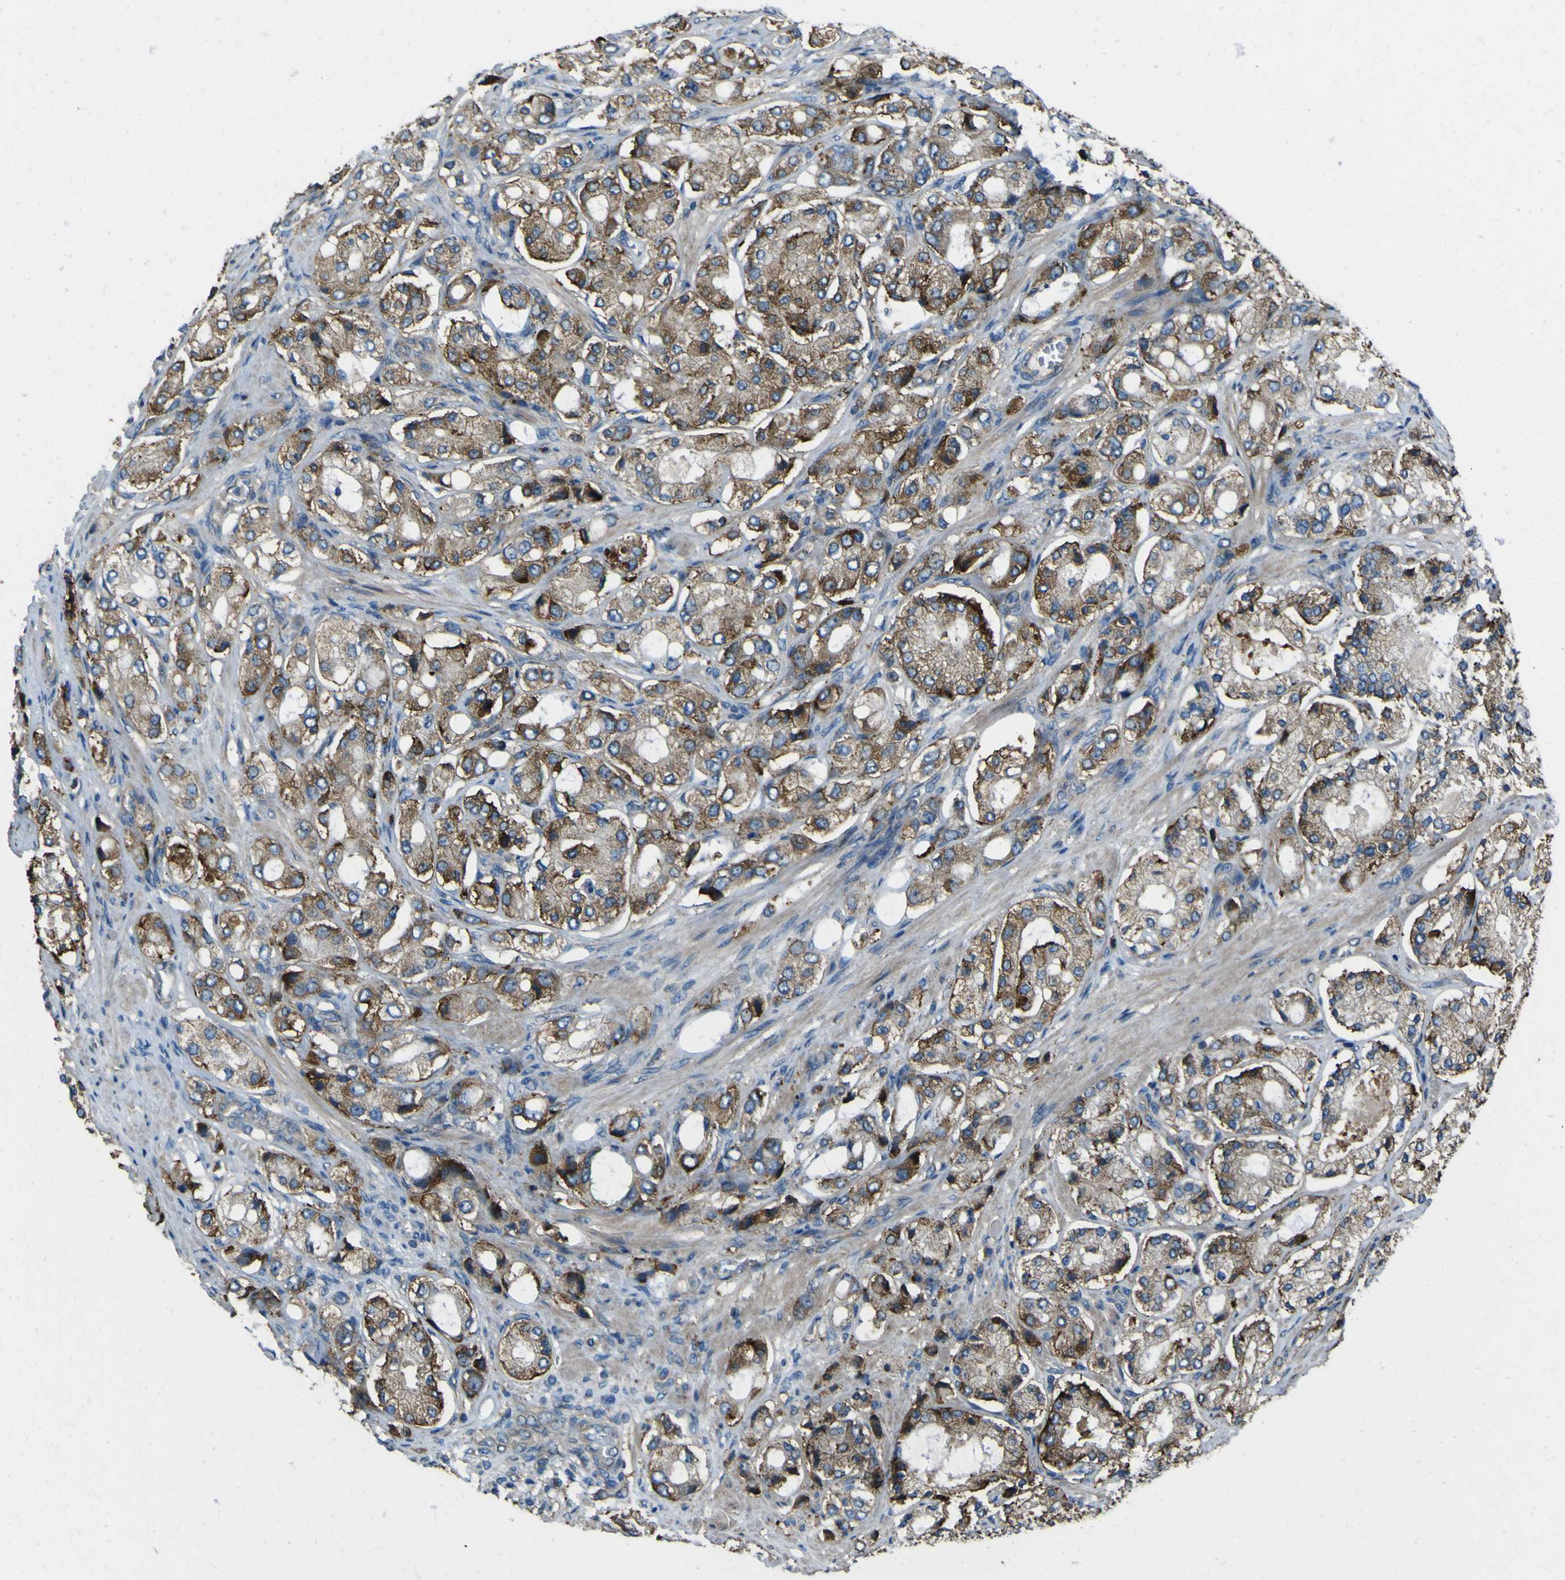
{"staining": {"intensity": "strong", "quantity": "25%-75%", "location": "cytoplasmic/membranous"}, "tissue": "prostate cancer", "cell_type": "Tumor cells", "image_type": "cancer", "snomed": [{"axis": "morphology", "description": "Adenocarcinoma, High grade"}, {"axis": "topography", "description": "Prostate"}], "caption": "Tumor cells reveal high levels of strong cytoplasmic/membranous positivity in approximately 25%-75% of cells in prostate cancer.", "gene": "NAALADL2", "patient": {"sex": "male", "age": 65}}